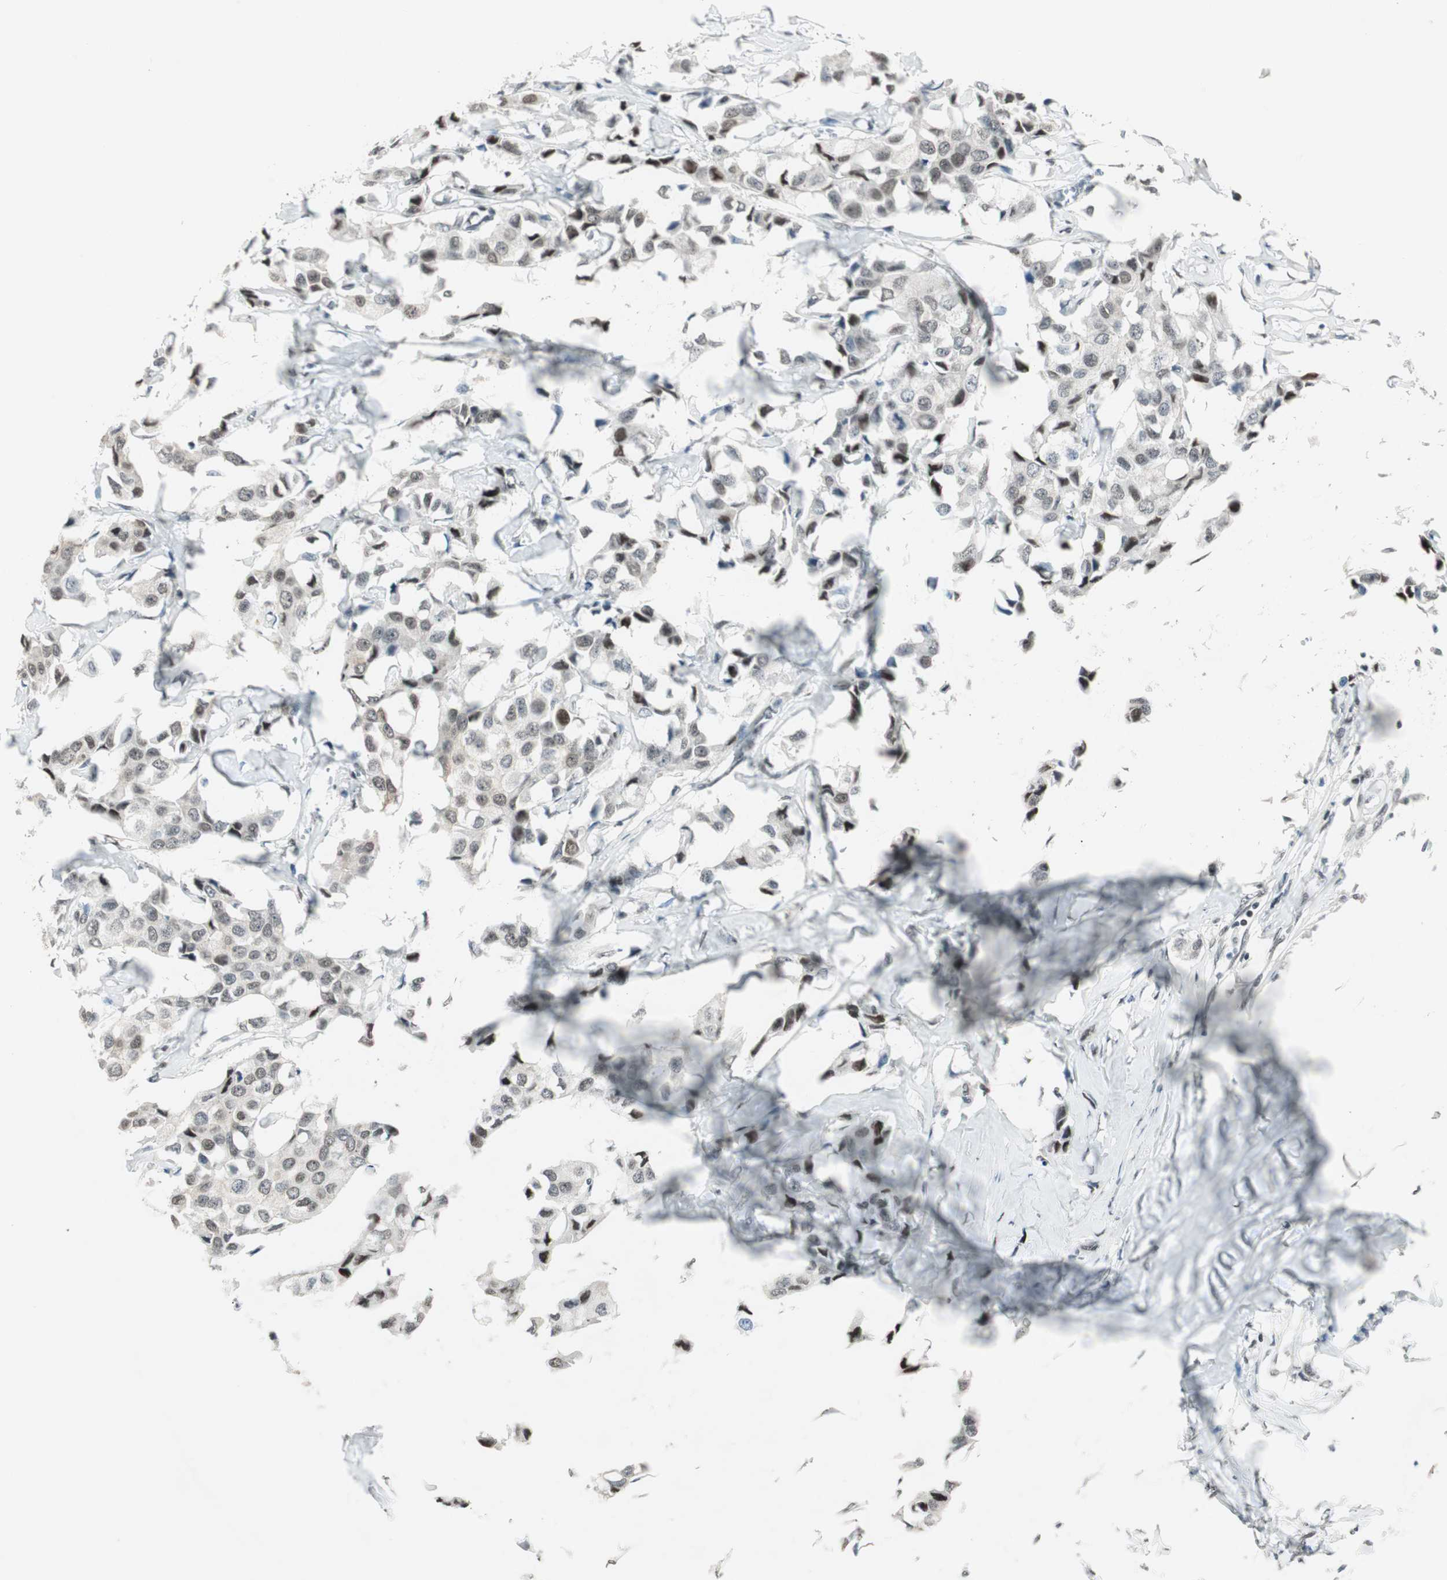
{"staining": {"intensity": "weak", "quantity": "25%-75%", "location": "cytoplasmic/membranous,nuclear"}, "tissue": "breast cancer", "cell_type": "Tumor cells", "image_type": "cancer", "snomed": [{"axis": "morphology", "description": "Duct carcinoma"}, {"axis": "topography", "description": "Breast"}], "caption": "A high-resolution histopathology image shows IHC staining of breast cancer, which shows weak cytoplasmic/membranous and nuclear positivity in approximately 25%-75% of tumor cells.", "gene": "ZBTB17", "patient": {"sex": "female", "age": 80}}